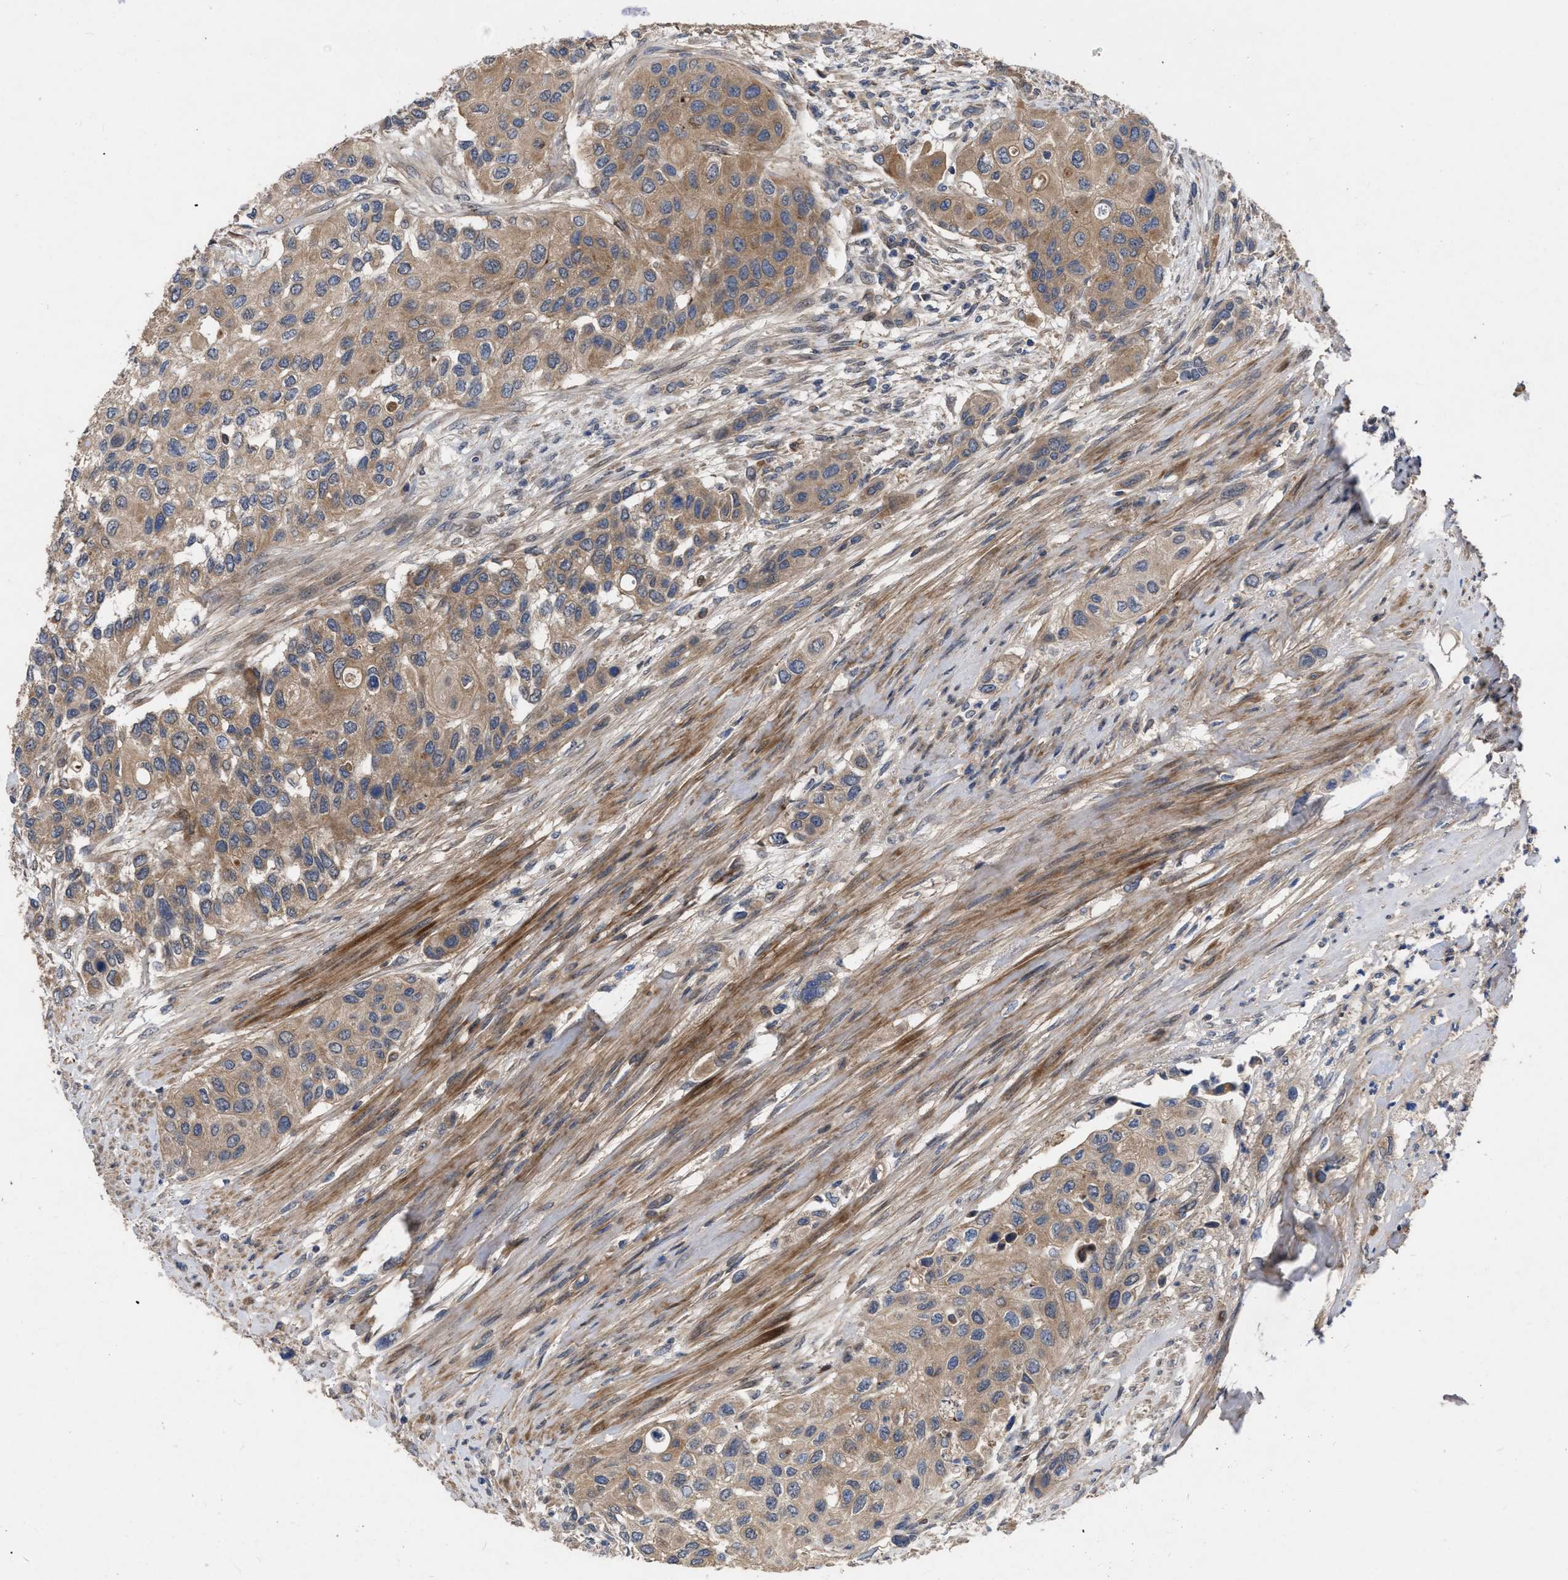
{"staining": {"intensity": "moderate", "quantity": ">75%", "location": "cytoplasmic/membranous"}, "tissue": "urothelial cancer", "cell_type": "Tumor cells", "image_type": "cancer", "snomed": [{"axis": "morphology", "description": "Urothelial carcinoma, High grade"}, {"axis": "topography", "description": "Urinary bladder"}], "caption": "There is medium levels of moderate cytoplasmic/membranous staining in tumor cells of urothelial cancer, as demonstrated by immunohistochemical staining (brown color).", "gene": "CDKN2C", "patient": {"sex": "female", "age": 56}}